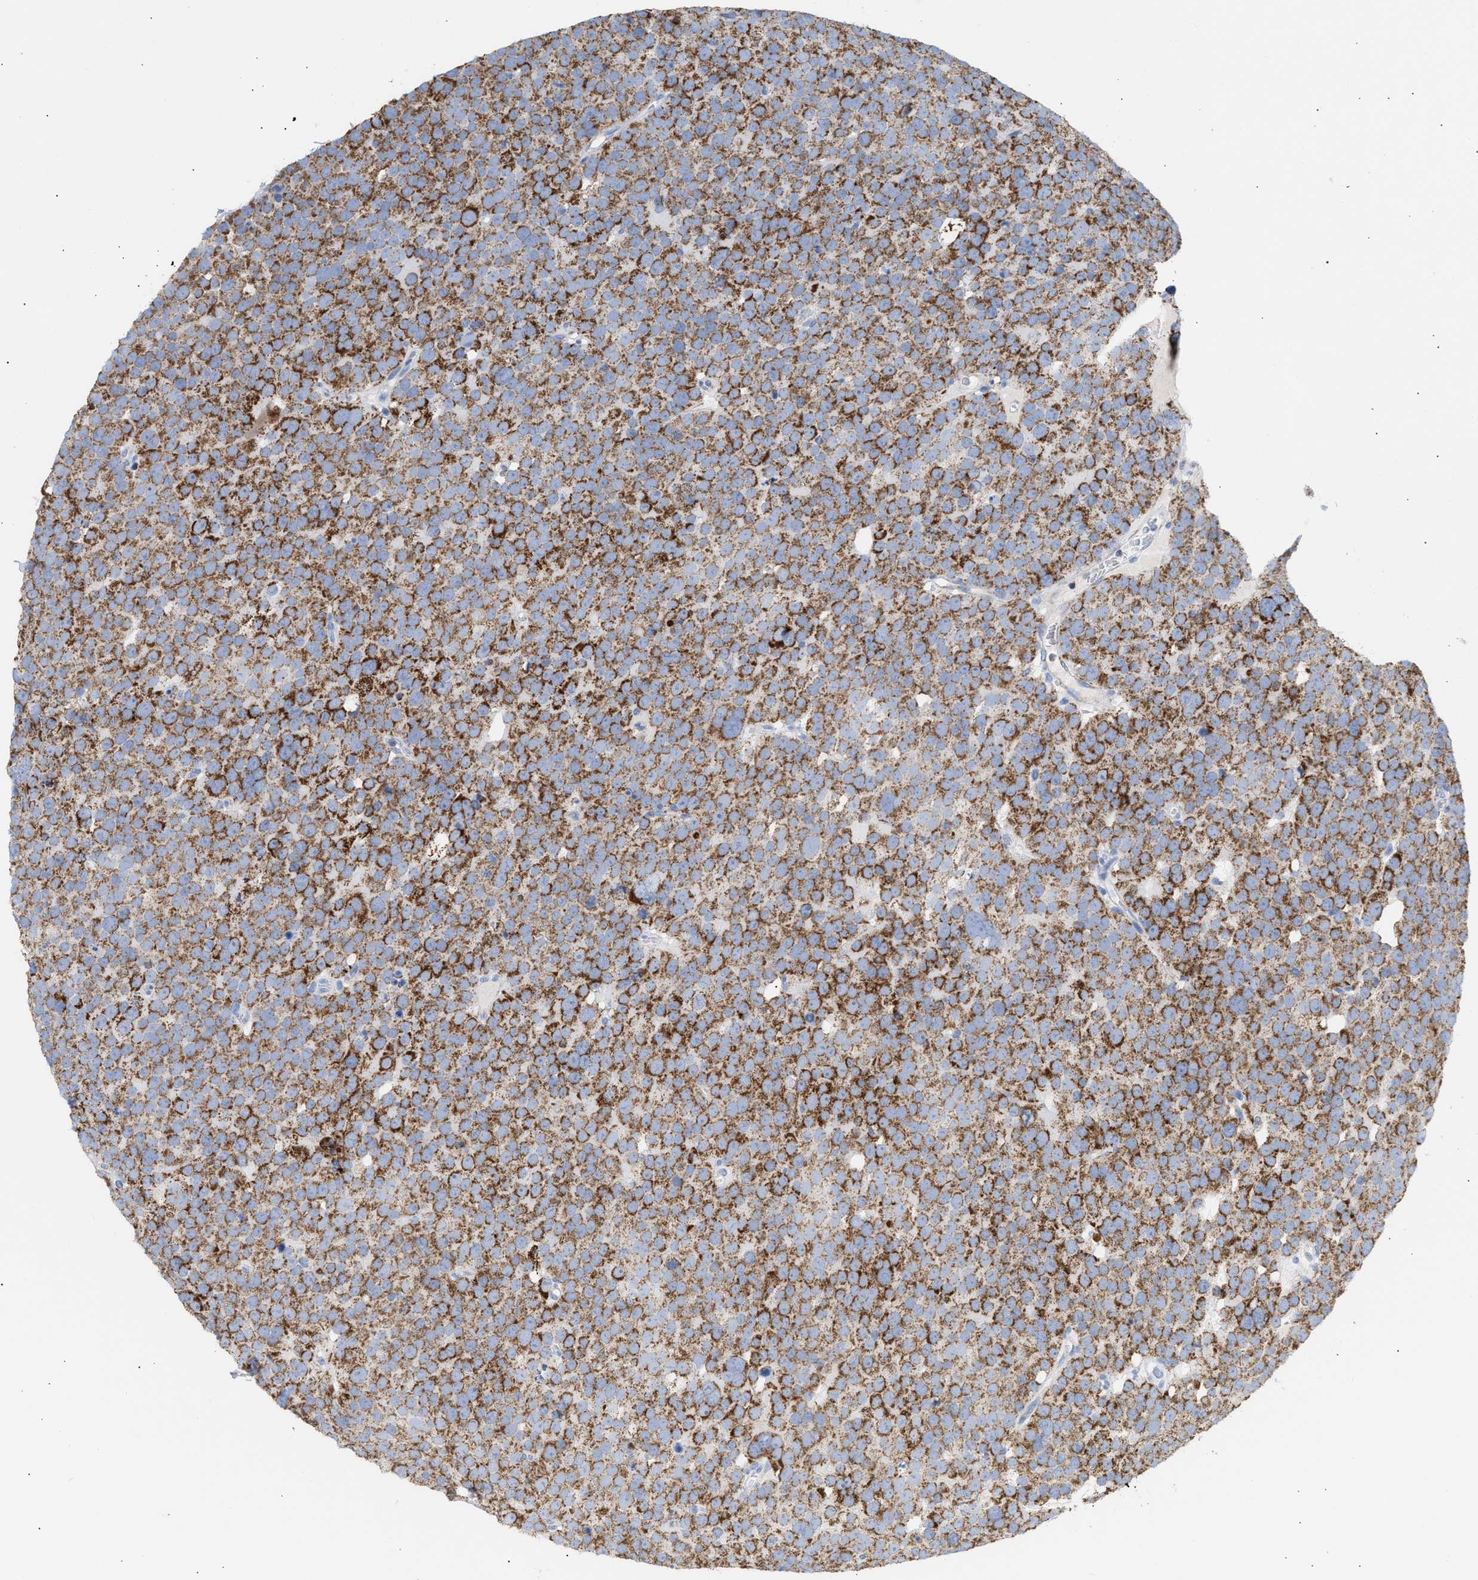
{"staining": {"intensity": "moderate", "quantity": ">75%", "location": "cytoplasmic/membranous"}, "tissue": "testis cancer", "cell_type": "Tumor cells", "image_type": "cancer", "snomed": [{"axis": "morphology", "description": "Seminoma, NOS"}, {"axis": "topography", "description": "Testis"}], "caption": "A high-resolution image shows IHC staining of testis seminoma, which exhibits moderate cytoplasmic/membranous expression in about >75% of tumor cells.", "gene": "ACOT13", "patient": {"sex": "male", "age": 71}}